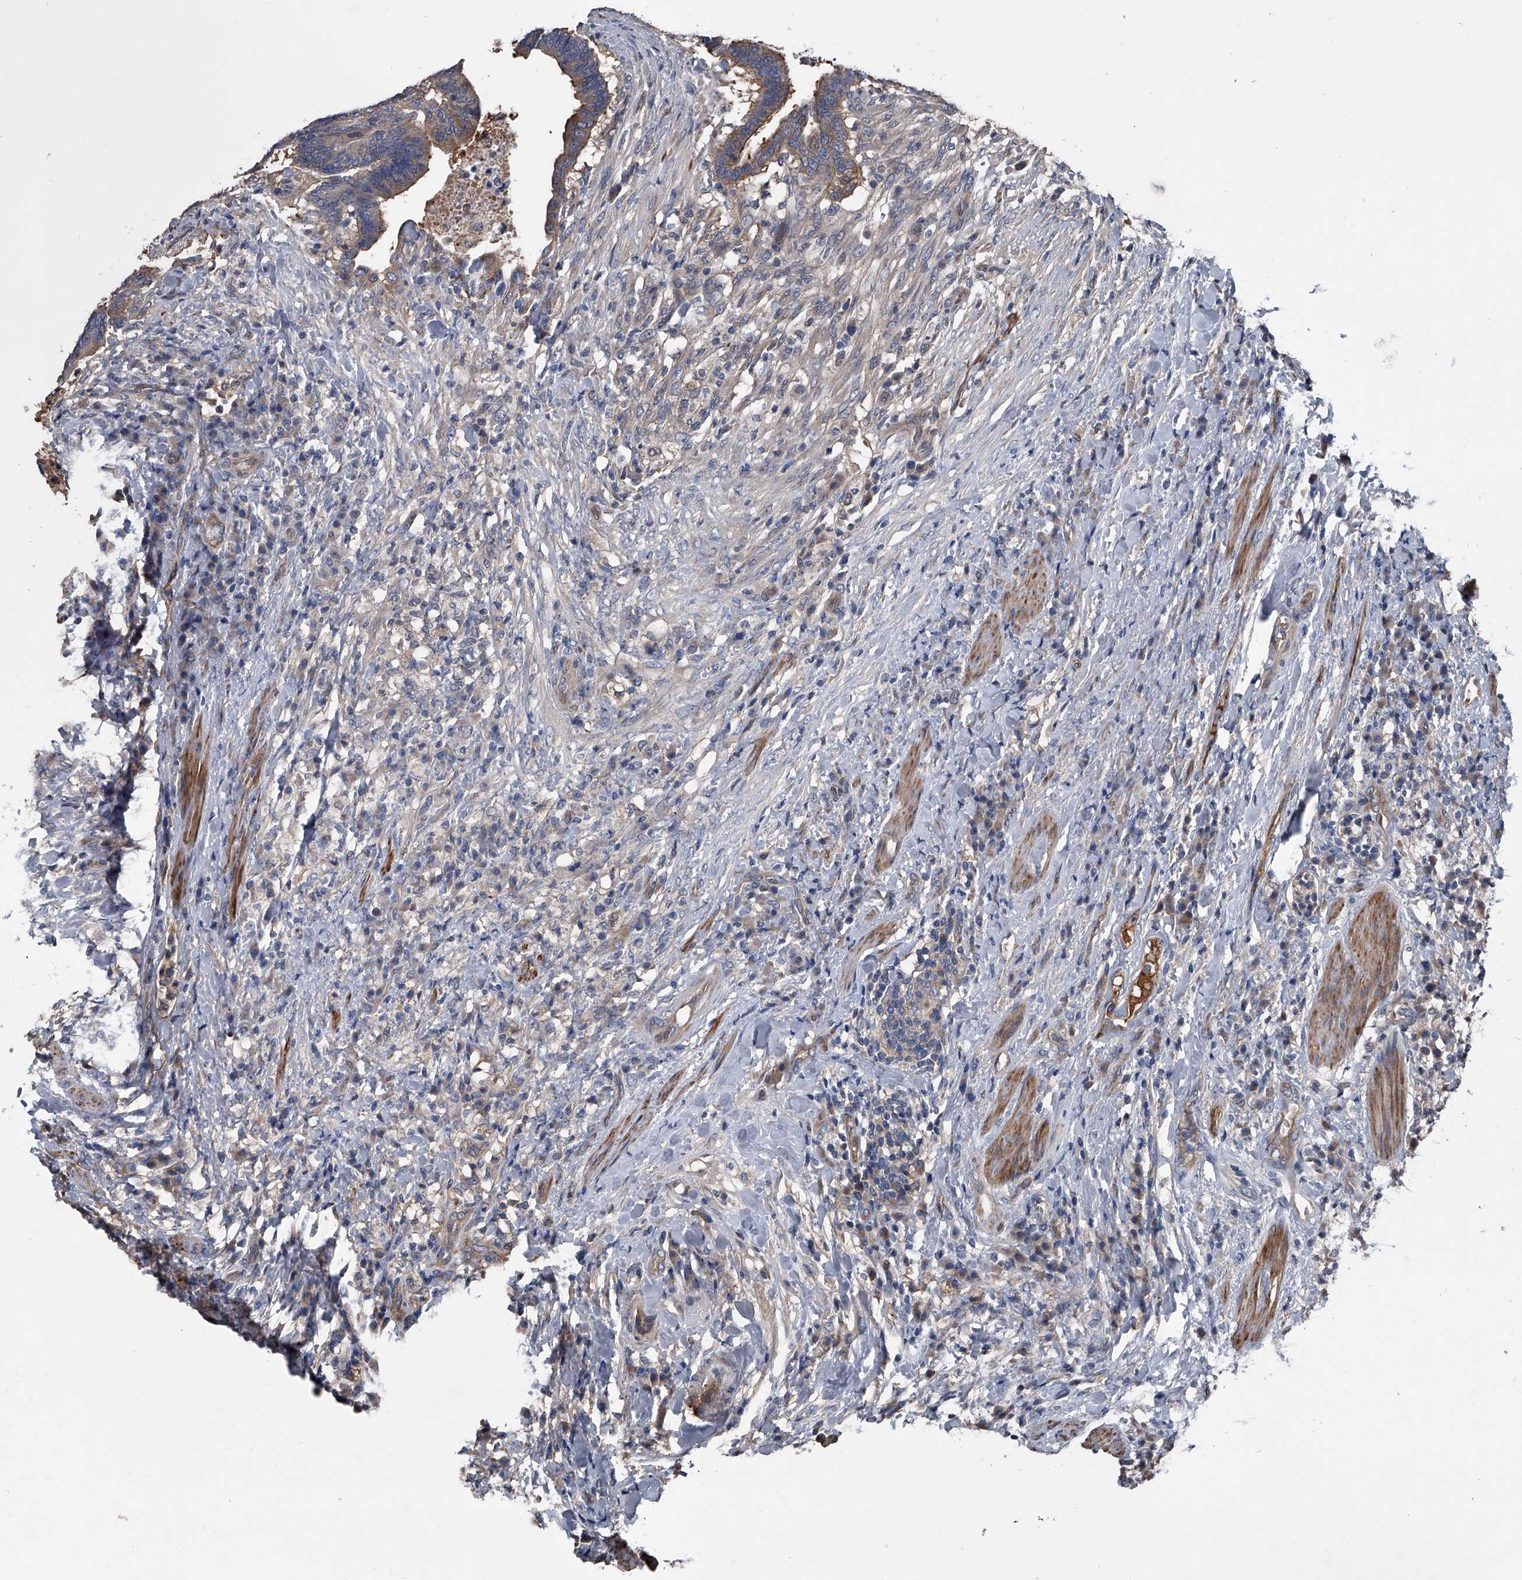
{"staining": {"intensity": "moderate", "quantity": "25%-75%", "location": "cytoplasmic/membranous"}, "tissue": "colorectal cancer", "cell_type": "Tumor cells", "image_type": "cancer", "snomed": [{"axis": "morphology", "description": "Adenocarcinoma, NOS"}, {"axis": "topography", "description": "Colon"}], "caption": "Protein staining shows moderate cytoplasmic/membranous staining in about 25%-75% of tumor cells in colorectal adenocarcinoma.", "gene": "KIF13A", "patient": {"sex": "female", "age": 66}}